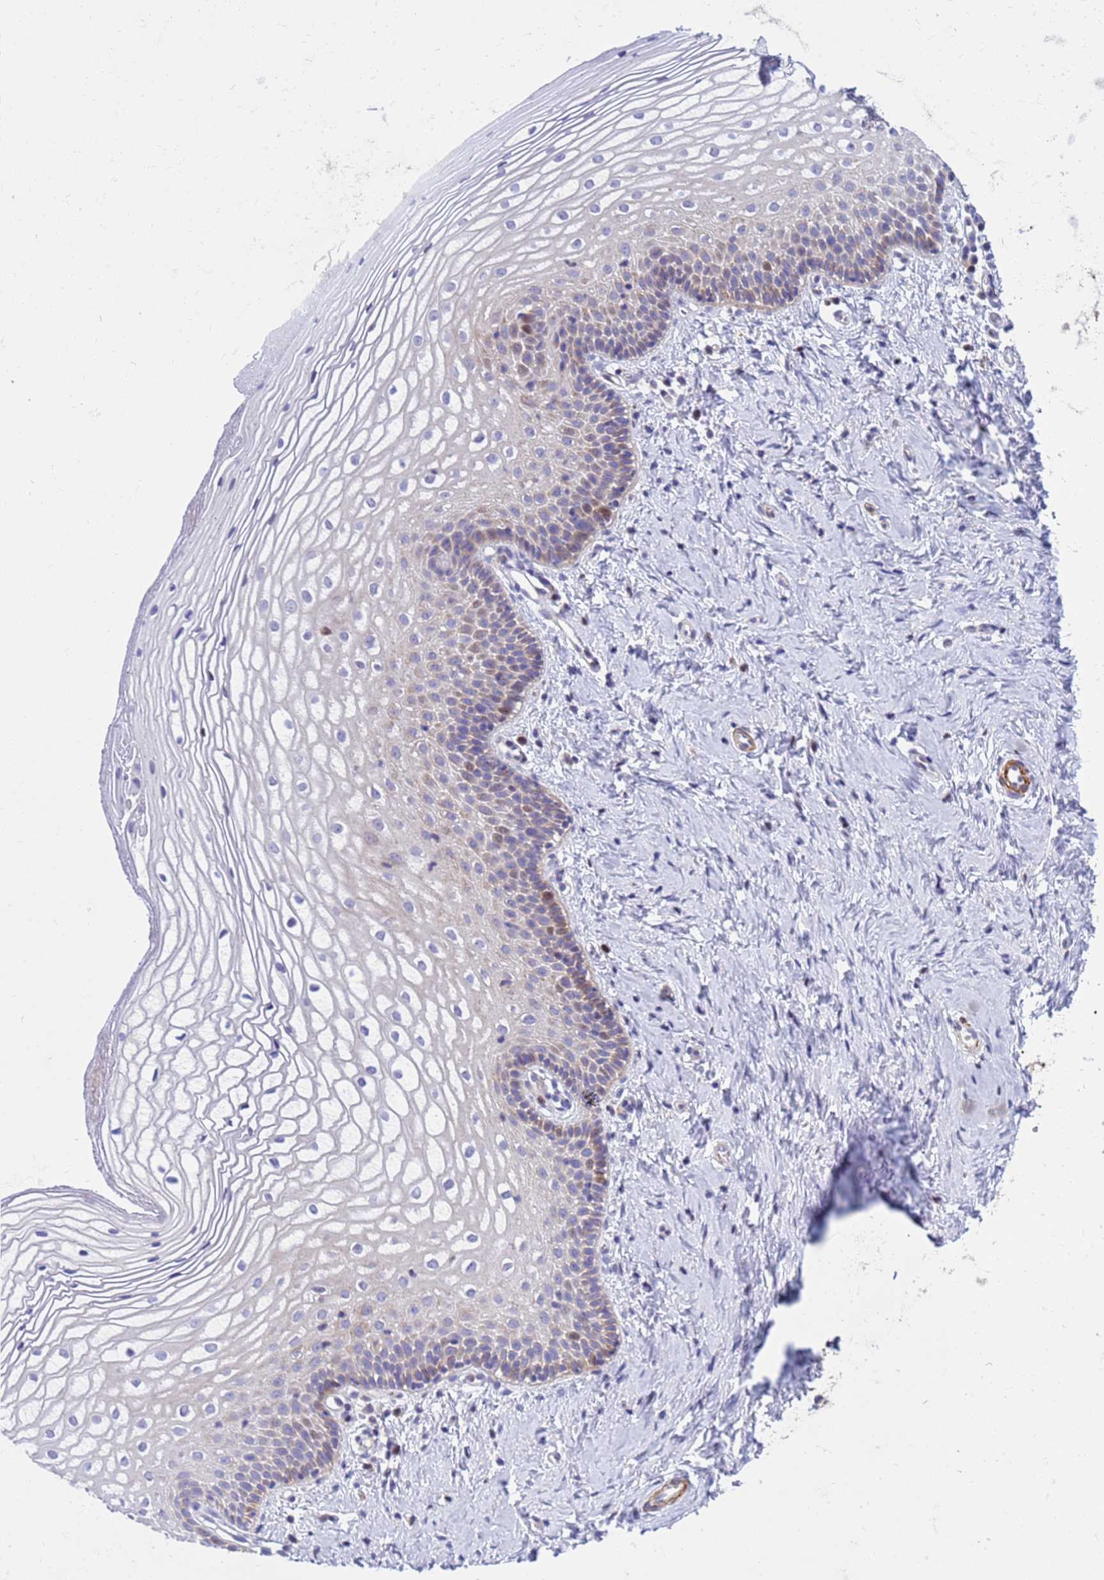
{"staining": {"intensity": "moderate", "quantity": "<25%", "location": "cytoplasmic/membranous,nuclear"}, "tissue": "vagina", "cell_type": "Squamous epithelial cells", "image_type": "normal", "snomed": [{"axis": "morphology", "description": "Normal tissue, NOS"}, {"axis": "topography", "description": "Vagina"}], "caption": "Immunohistochemistry of unremarkable human vagina exhibits low levels of moderate cytoplasmic/membranous,nuclear positivity in approximately <25% of squamous epithelial cells.", "gene": "P2RX7", "patient": {"sex": "female", "age": 56}}